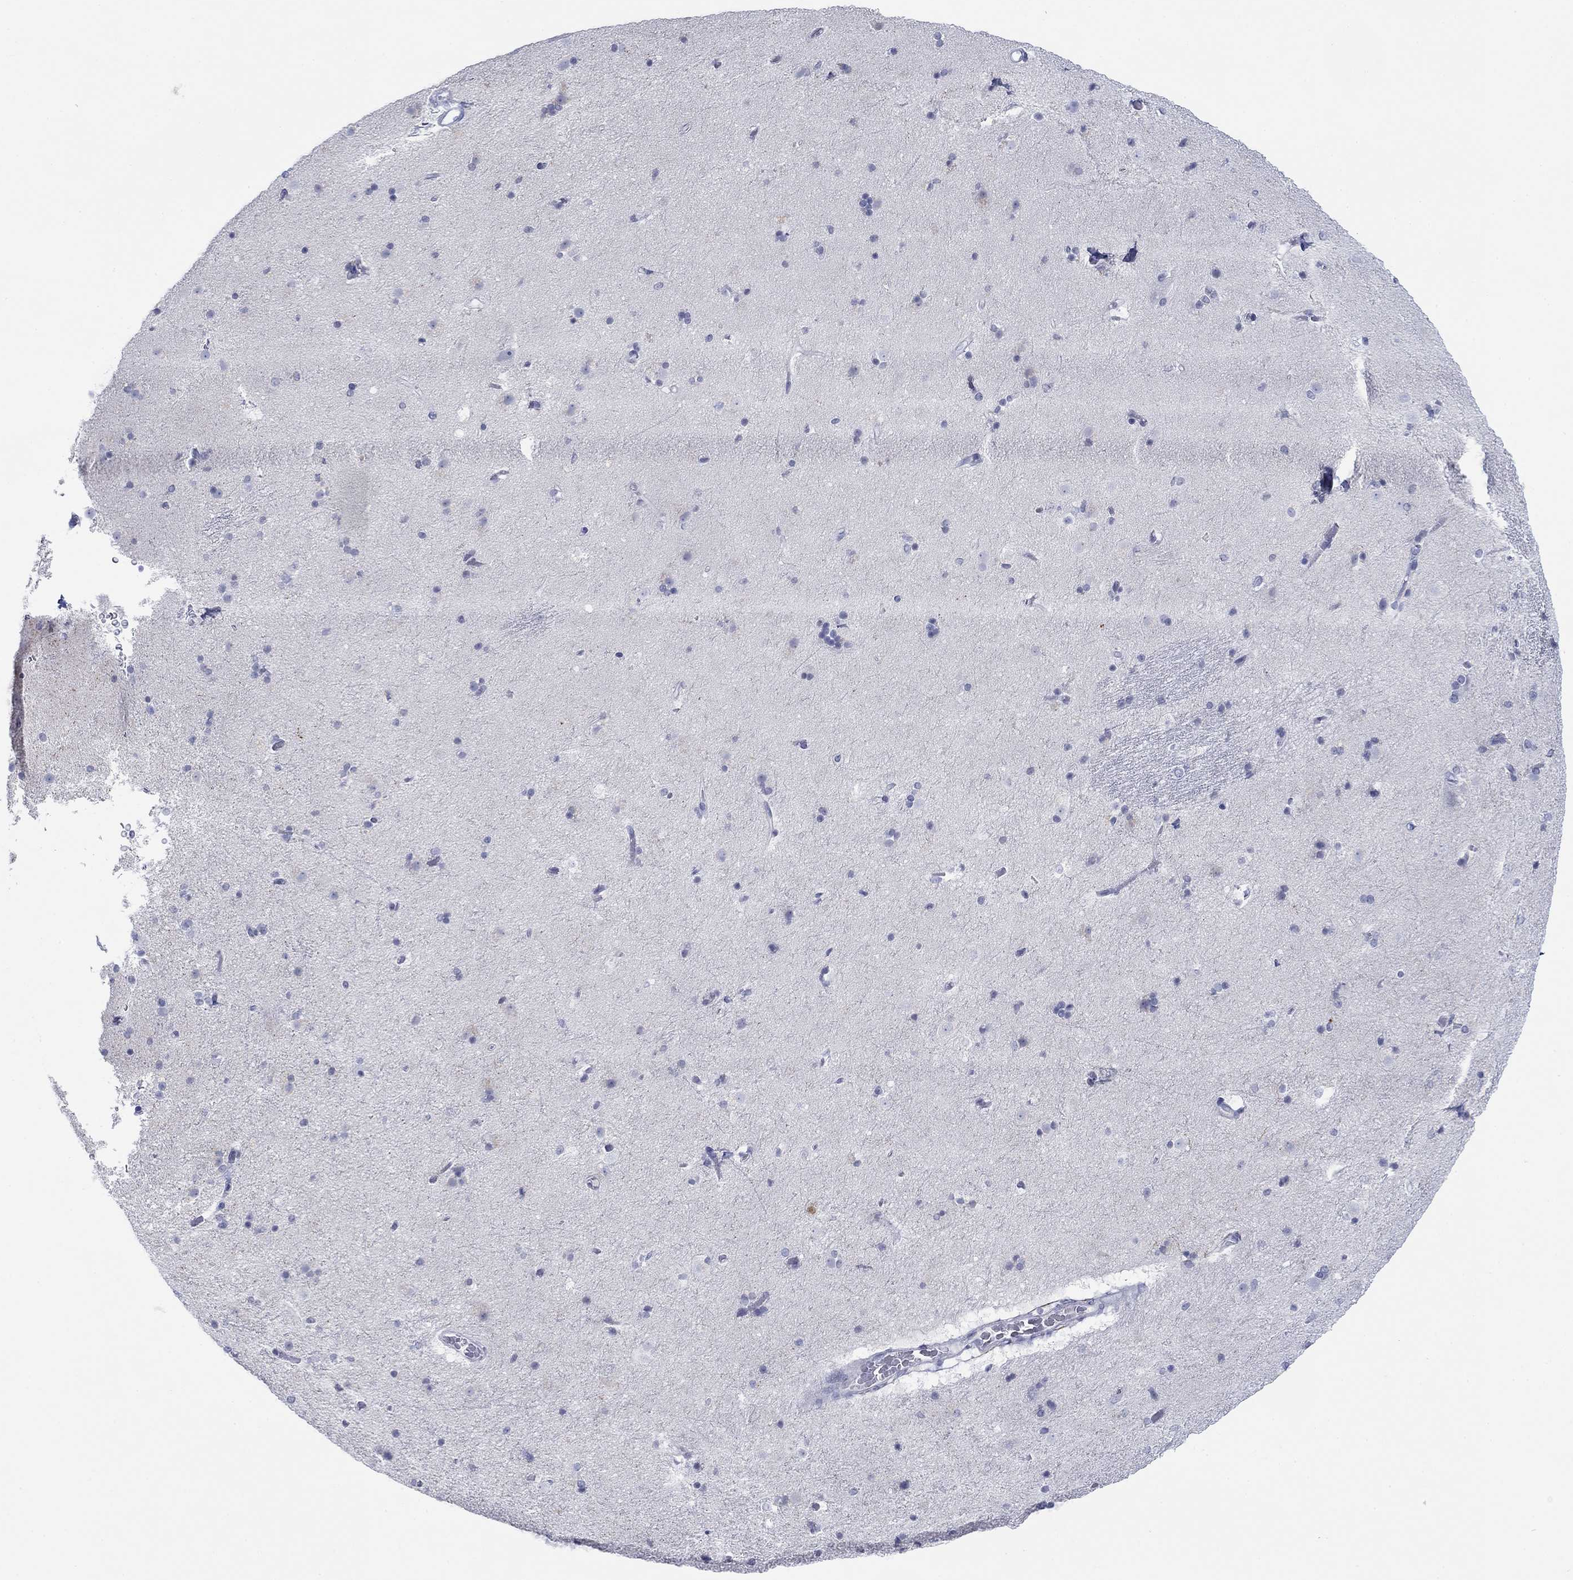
{"staining": {"intensity": "negative", "quantity": "none", "location": "none"}, "tissue": "caudate", "cell_type": "Glial cells", "image_type": "normal", "snomed": [{"axis": "morphology", "description": "Normal tissue, NOS"}, {"axis": "topography", "description": "Lateral ventricle wall"}], "caption": "IHC of benign caudate exhibits no expression in glial cells.", "gene": "PDYN", "patient": {"sex": "female", "age": 71}}